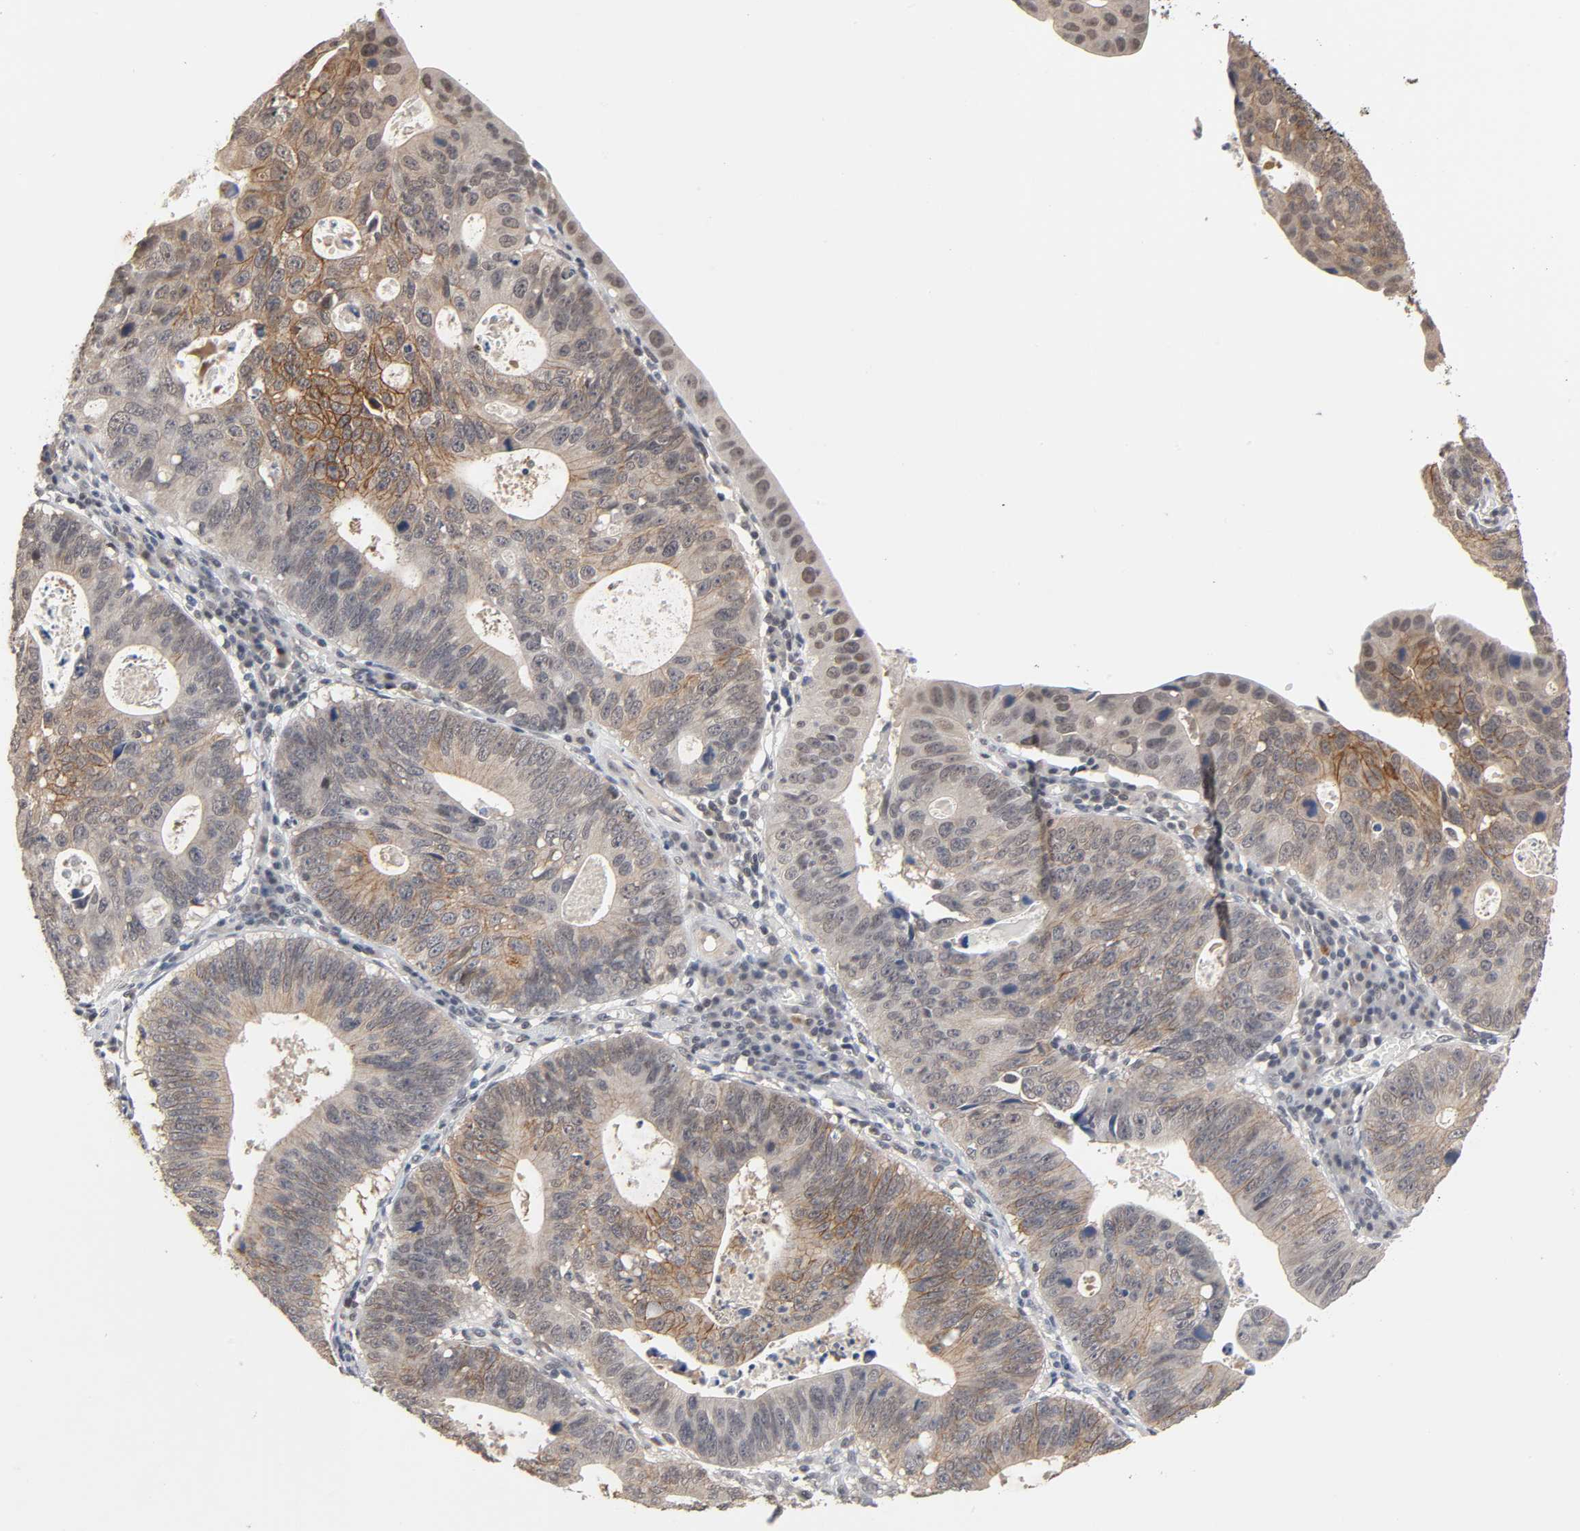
{"staining": {"intensity": "moderate", "quantity": ">75%", "location": "cytoplasmic/membranous"}, "tissue": "stomach cancer", "cell_type": "Tumor cells", "image_type": "cancer", "snomed": [{"axis": "morphology", "description": "Adenocarcinoma, NOS"}, {"axis": "topography", "description": "Stomach"}], "caption": "Human stomach cancer (adenocarcinoma) stained for a protein (brown) demonstrates moderate cytoplasmic/membranous positive staining in approximately >75% of tumor cells.", "gene": "HTR1E", "patient": {"sex": "male", "age": 59}}